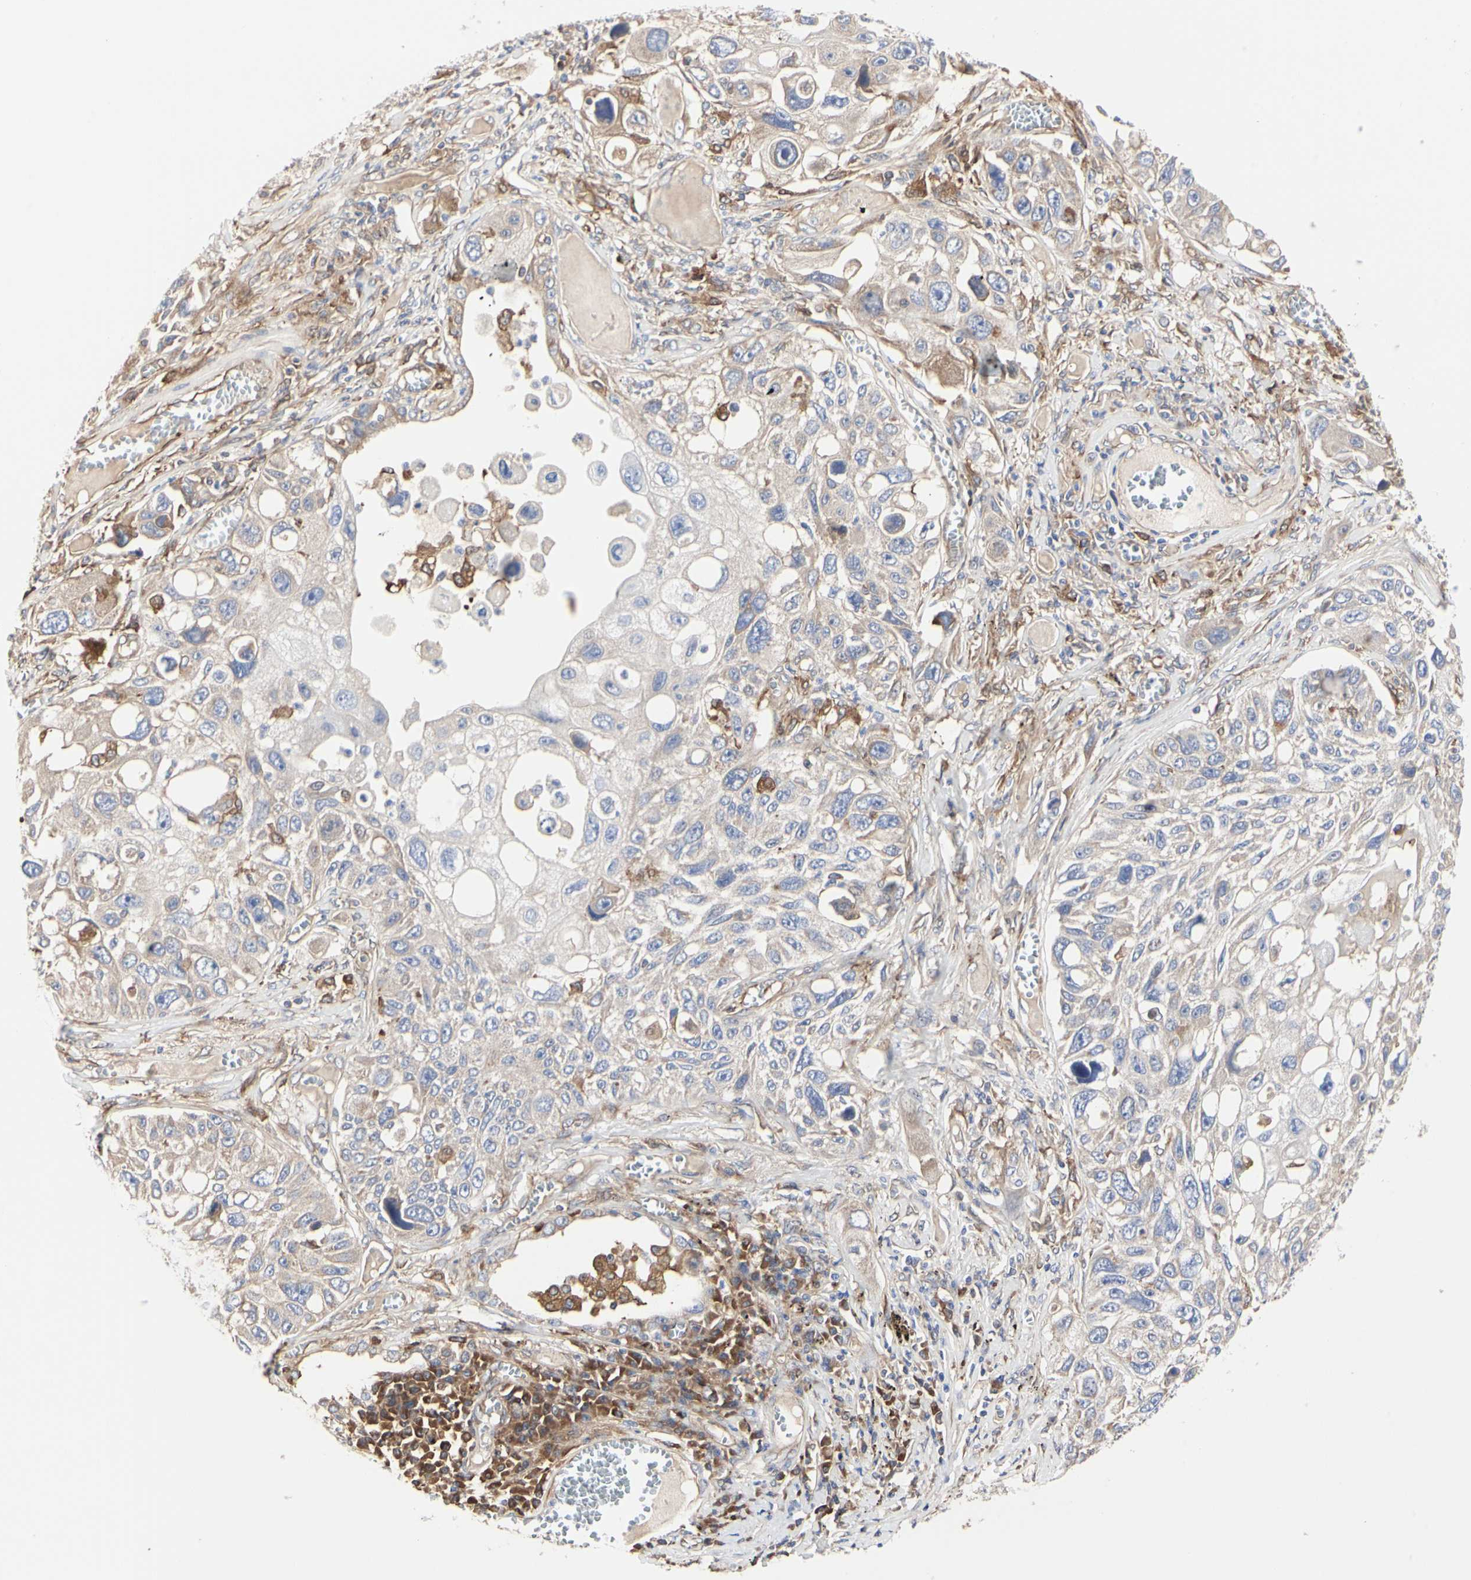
{"staining": {"intensity": "weak", "quantity": ">75%", "location": "cytoplasmic/membranous"}, "tissue": "lung cancer", "cell_type": "Tumor cells", "image_type": "cancer", "snomed": [{"axis": "morphology", "description": "Squamous cell carcinoma, NOS"}, {"axis": "topography", "description": "Lung"}], "caption": "Human lung squamous cell carcinoma stained with a protein marker exhibits weak staining in tumor cells.", "gene": "C3orf52", "patient": {"sex": "male", "age": 71}}